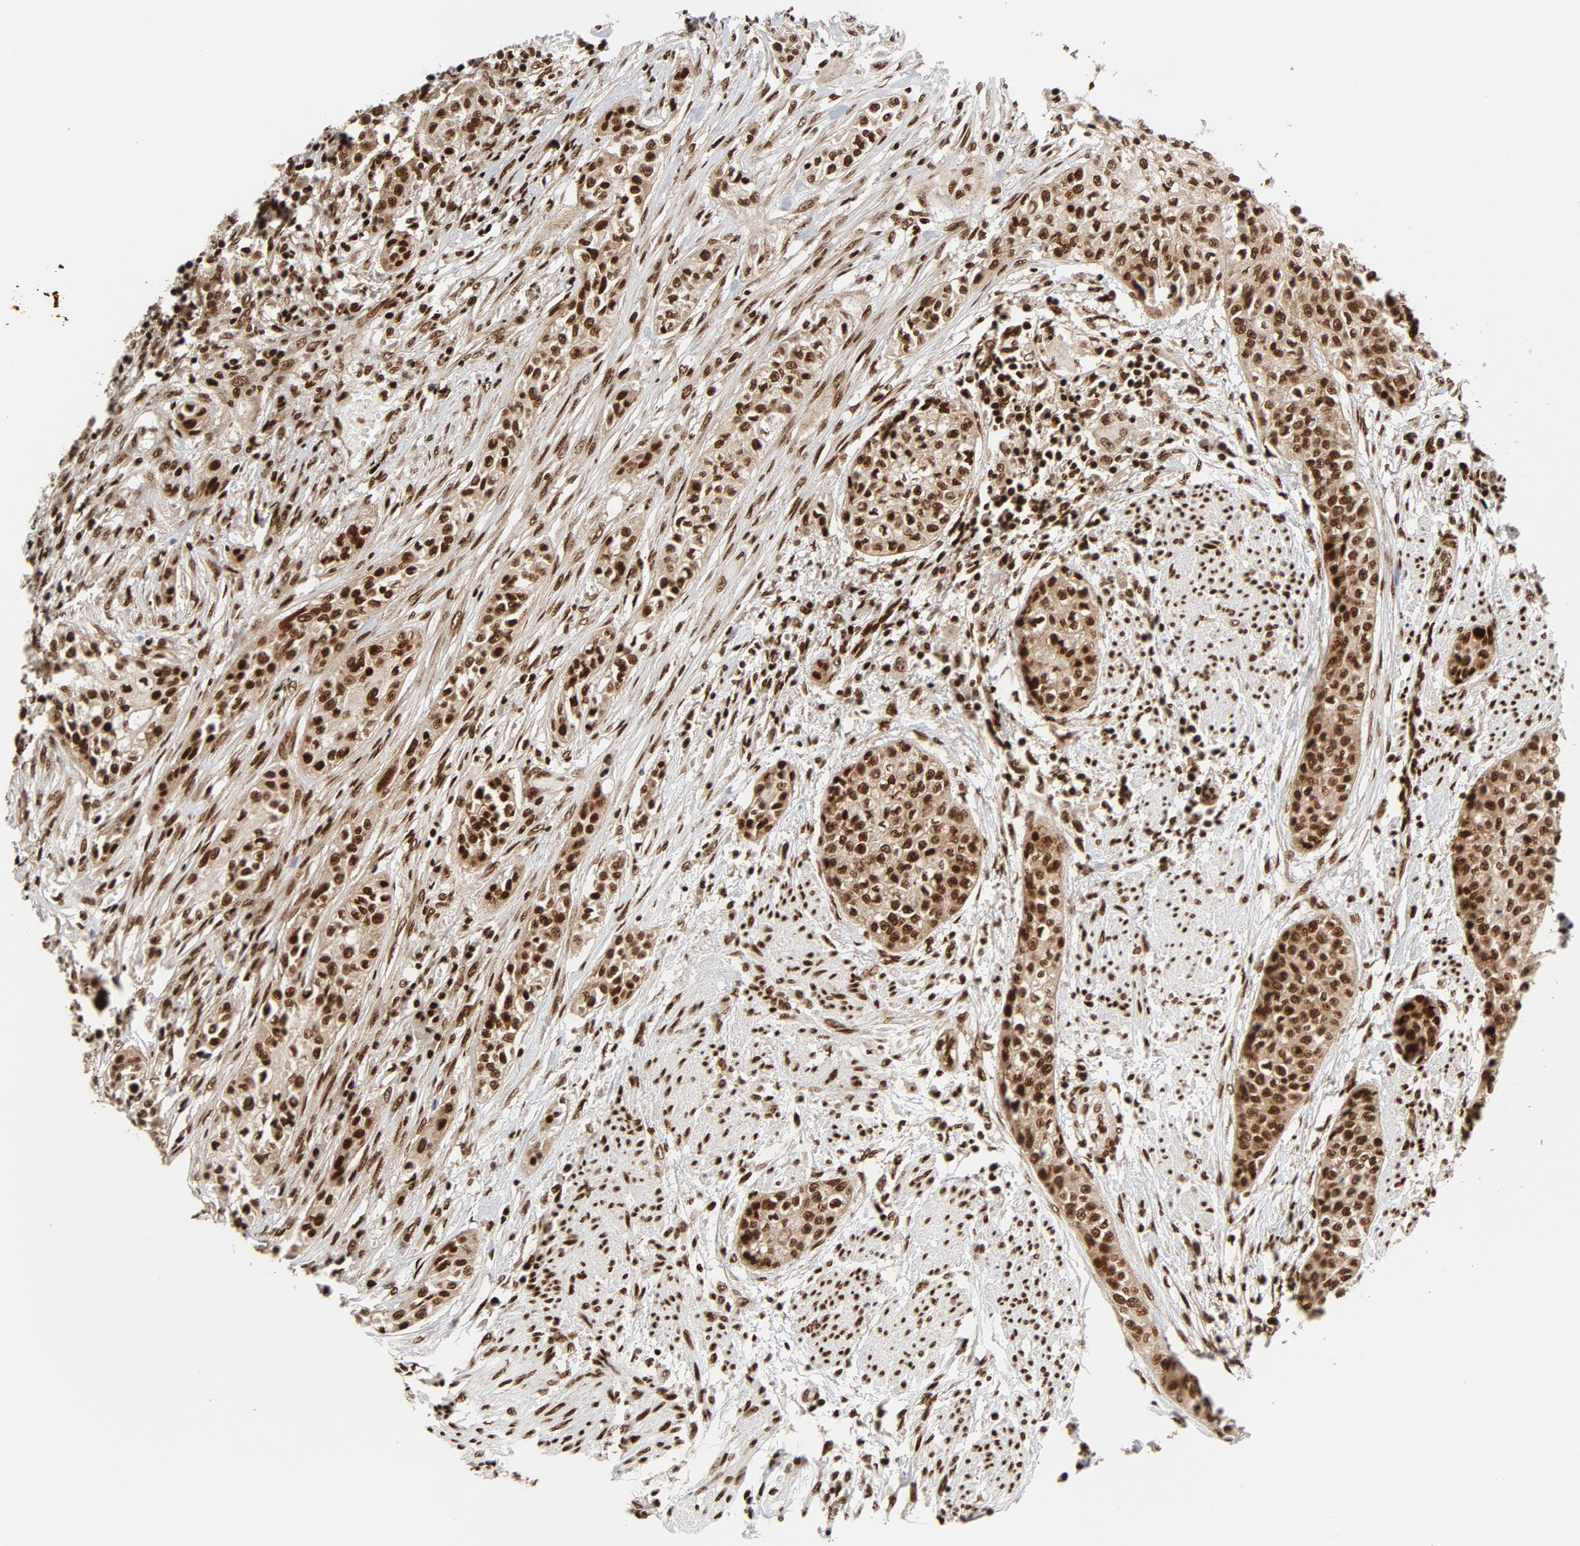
{"staining": {"intensity": "strong", "quantity": ">75%", "location": "nuclear"}, "tissue": "urothelial cancer", "cell_type": "Tumor cells", "image_type": "cancer", "snomed": [{"axis": "morphology", "description": "Urothelial carcinoma, High grade"}, {"axis": "topography", "description": "Urinary bladder"}], "caption": "A high-resolution histopathology image shows immunohistochemistry (IHC) staining of high-grade urothelial carcinoma, which demonstrates strong nuclear expression in about >75% of tumor cells.", "gene": "NFYB", "patient": {"sex": "male", "age": 74}}